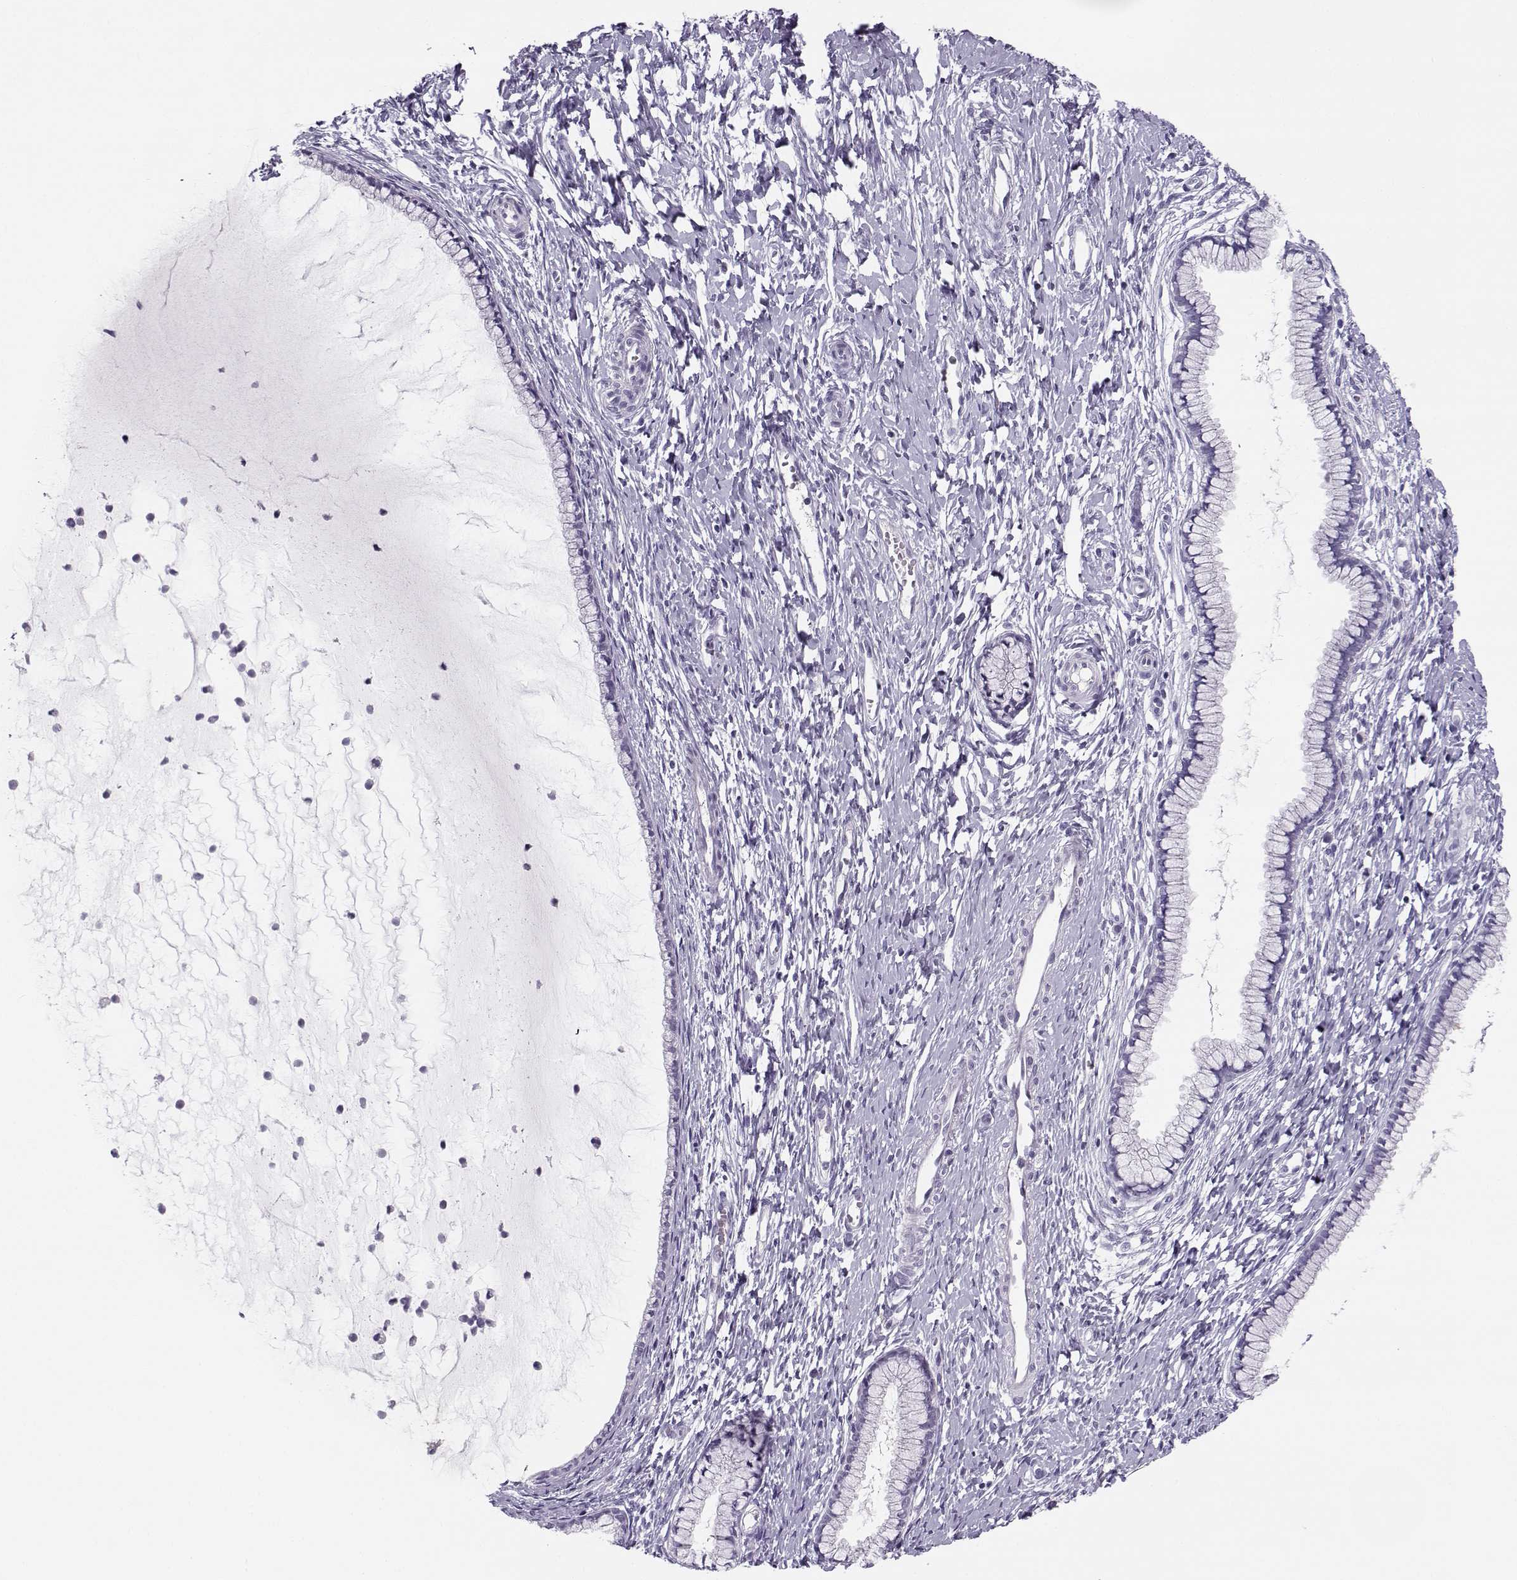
{"staining": {"intensity": "negative", "quantity": "none", "location": "none"}, "tissue": "cervix", "cell_type": "Glandular cells", "image_type": "normal", "snomed": [{"axis": "morphology", "description": "Normal tissue, NOS"}, {"axis": "topography", "description": "Cervix"}], "caption": "Glandular cells are negative for protein expression in unremarkable human cervix. Brightfield microscopy of IHC stained with DAB (3,3'-diaminobenzidine) (brown) and hematoxylin (blue), captured at high magnification.", "gene": "CFAP77", "patient": {"sex": "female", "age": 40}}